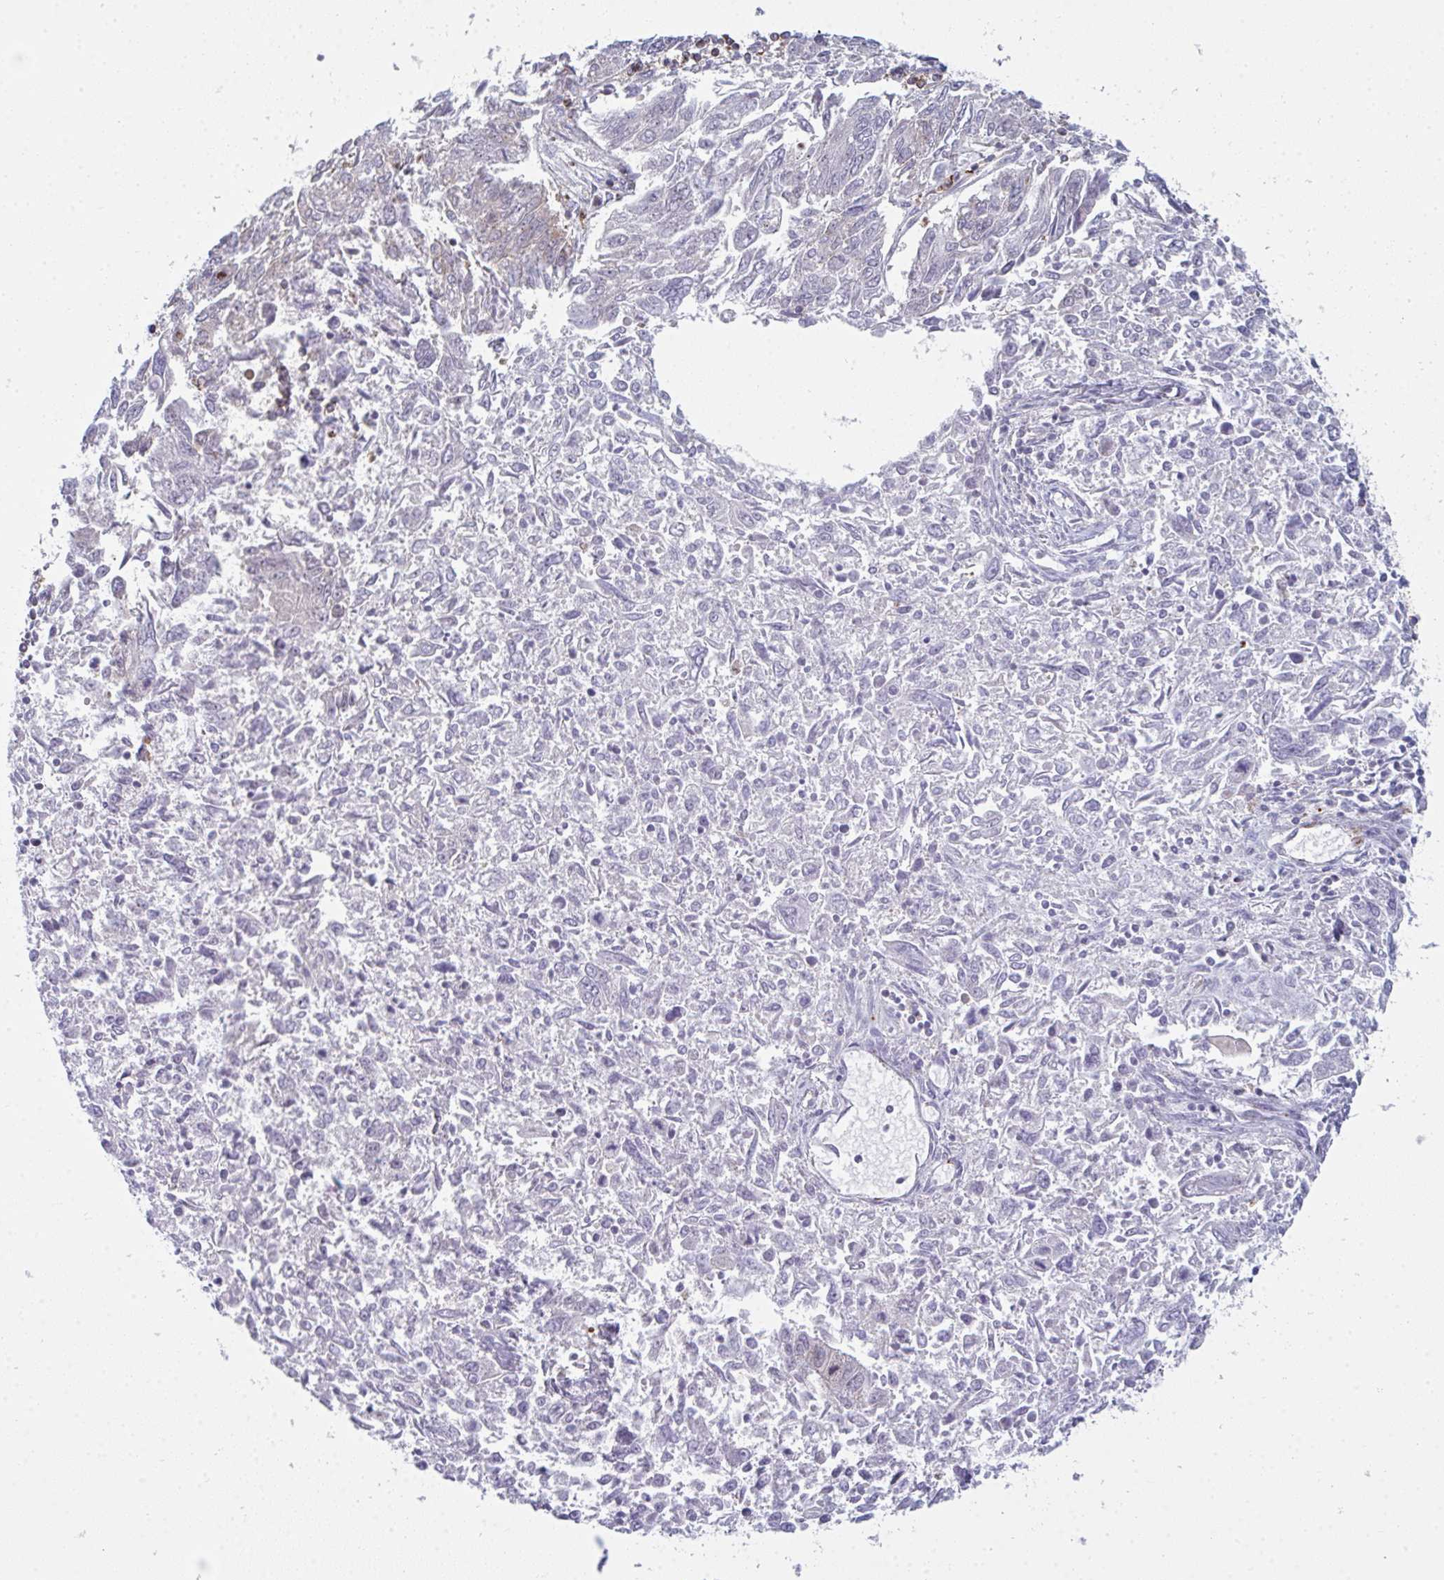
{"staining": {"intensity": "negative", "quantity": "none", "location": "none"}, "tissue": "endometrial cancer", "cell_type": "Tumor cells", "image_type": "cancer", "snomed": [{"axis": "morphology", "description": "Adenocarcinoma, NOS"}, {"axis": "topography", "description": "Endometrium"}], "caption": "This photomicrograph is of endometrial adenocarcinoma stained with immunohistochemistry (IHC) to label a protein in brown with the nuclei are counter-stained blue. There is no staining in tumor cells.", "gene": "CD80", "patient": {"sex": "female", "age": 42}}